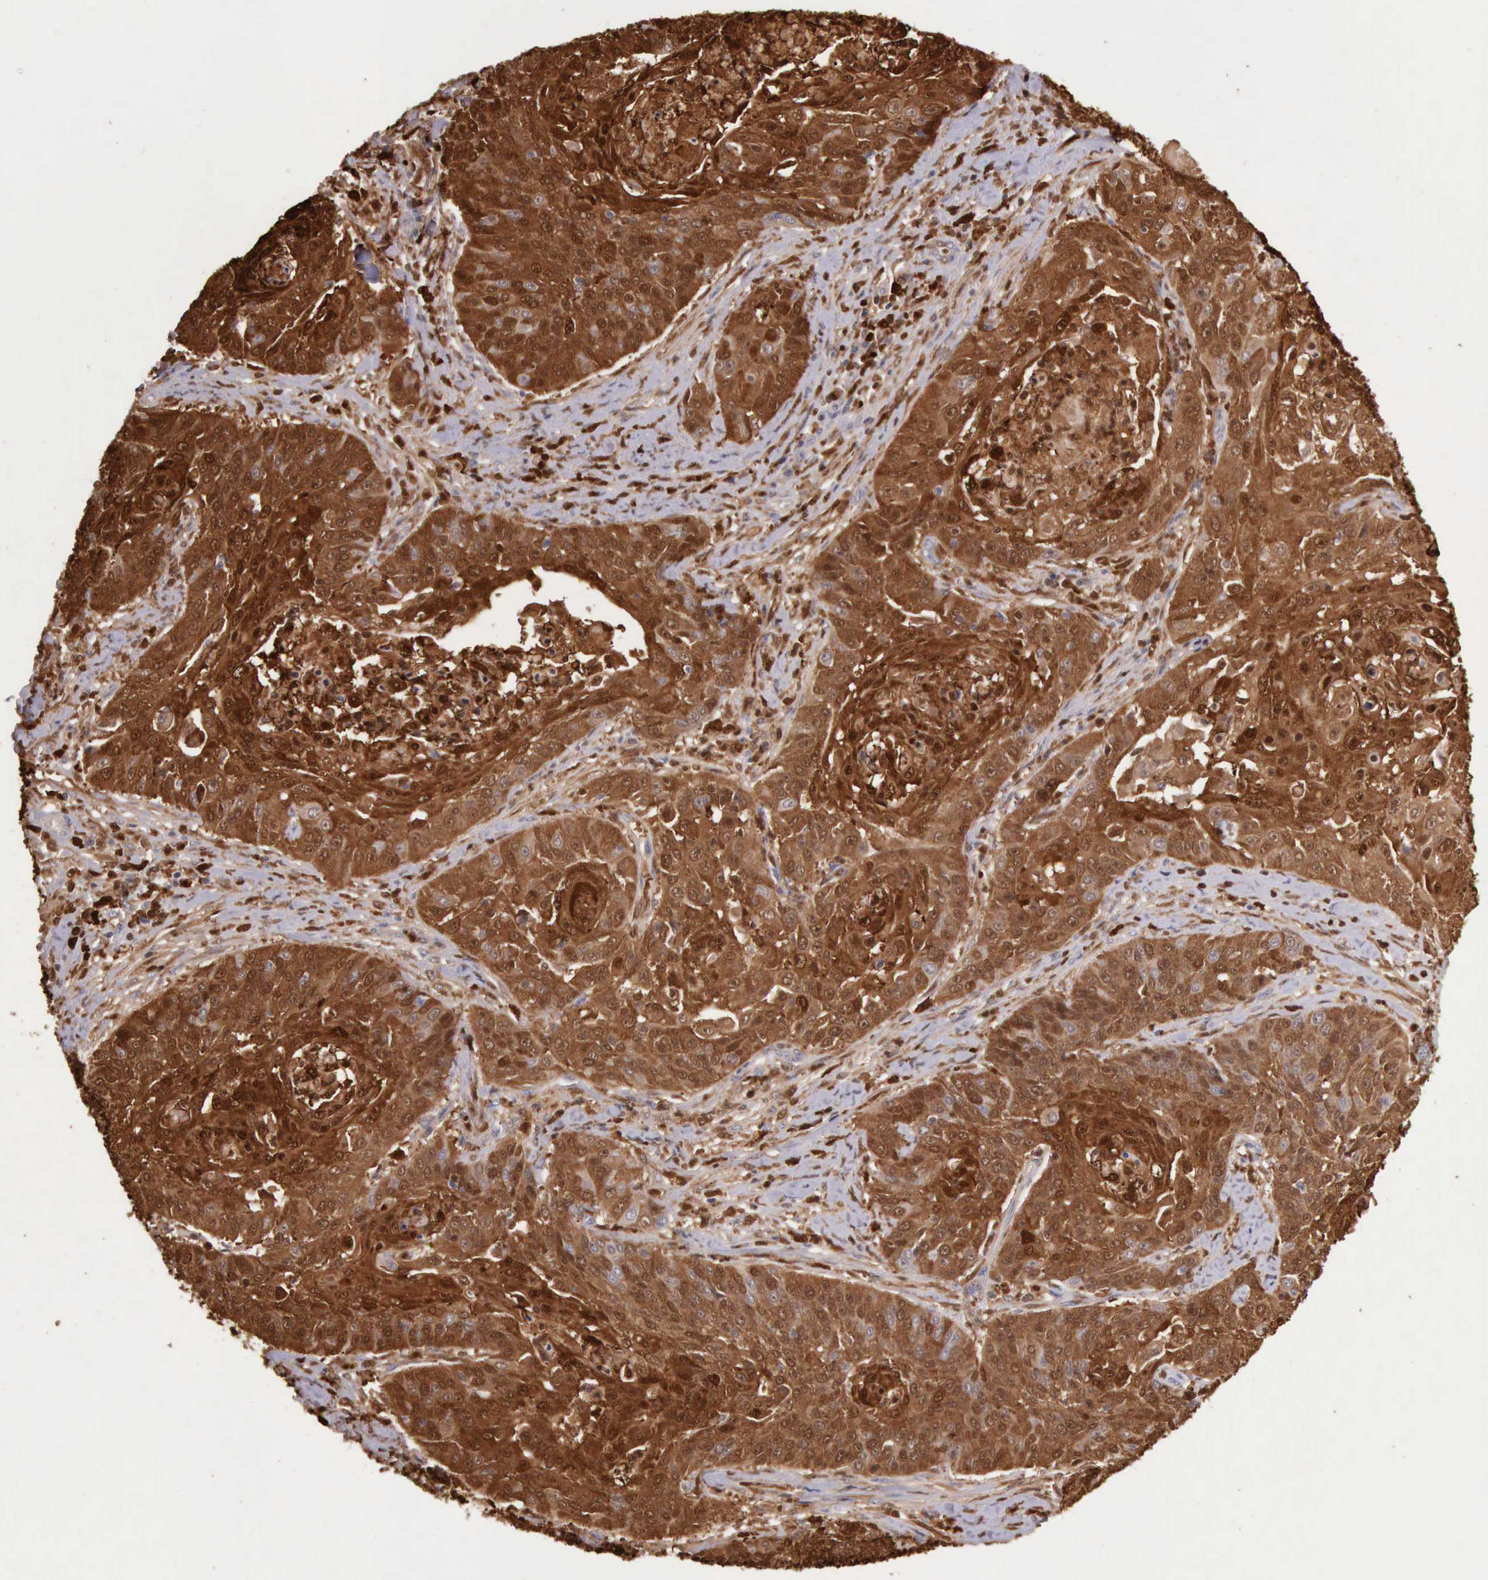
{"staining": {"intensity": "strong", "quantity": ">75%", "location": "cytoplasmic/membranous,nuclear"}, "tissue": "cervical cancer", "cell_type": "Tumor cells", "image_type": "cancer", "snomed": [{"axis": "morphology", "description": "Squamous cell carcinoma, NOS"}, {"axis": "topography", "description": "Cervix"}], "caption": "This histopathology image displays immunohistochemistry (IHC) staining of squamous cell carcinoma (cervical), with high strong cytoplasmic/membranous and nuclear staining in about >75% of tumor cells.", "gene": "CSTA", "patient": {"sex": "female", "age": 64}}